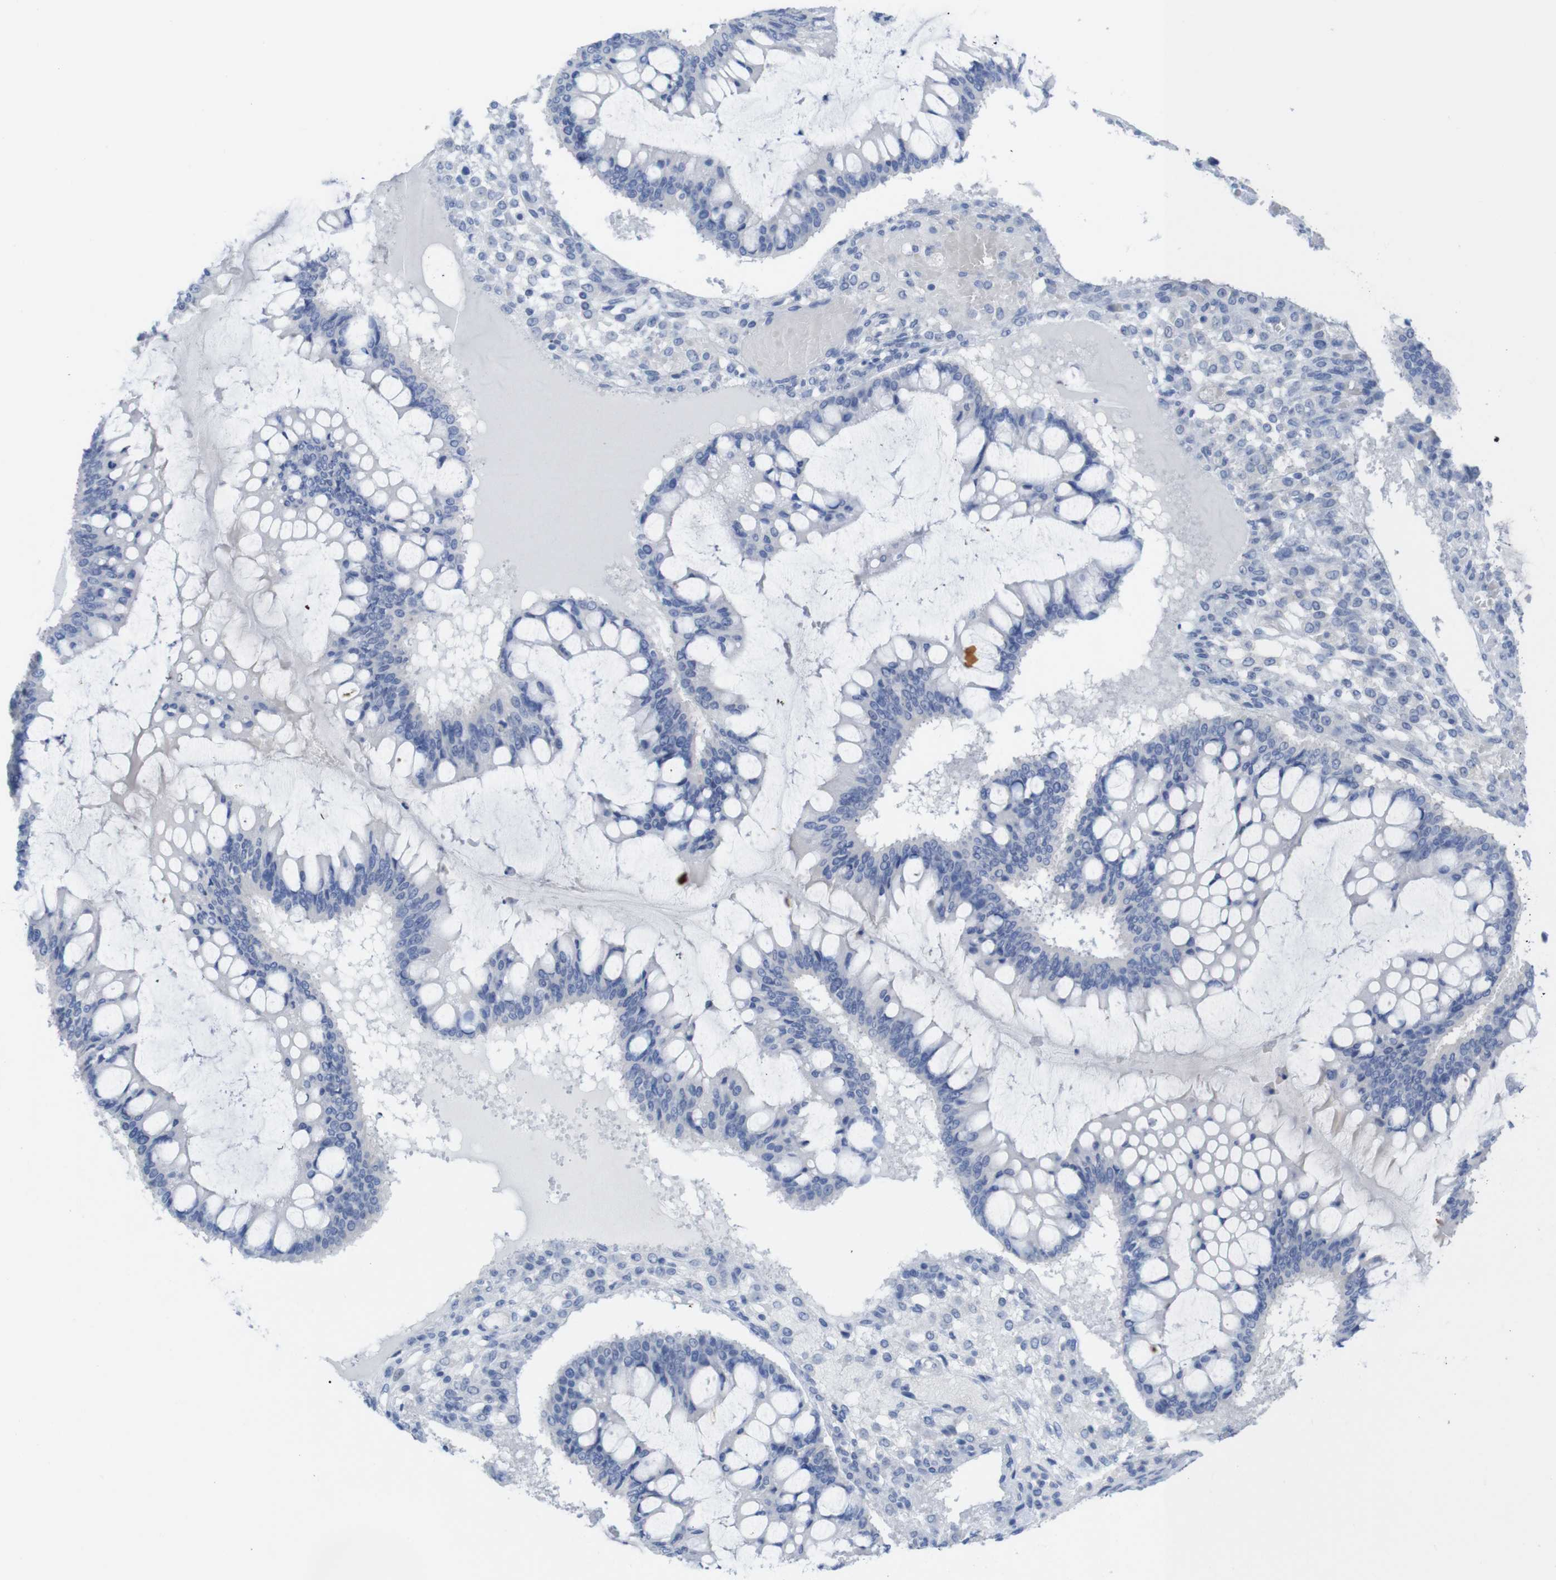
{"staining": {"intensity": "negative", "quantity": "none", "location": "none"}, "tissue": "ovarian cancer", "cell_type": "Tumor cells", "image_type": "cancer", "snomed": [{"axis": "morphology", "description": "Cystadenocarcinoma, mucinous, NOS"}, {"axis": "topography", "description": "Ovary"}], "caption": "The IHC photomicrograph has no significant expression in tumor cells of ovarian mucinous cystadenocarcinoma tissue.", "gene": "PNMA1", "patient": {"sex": "female", "age": 73}}